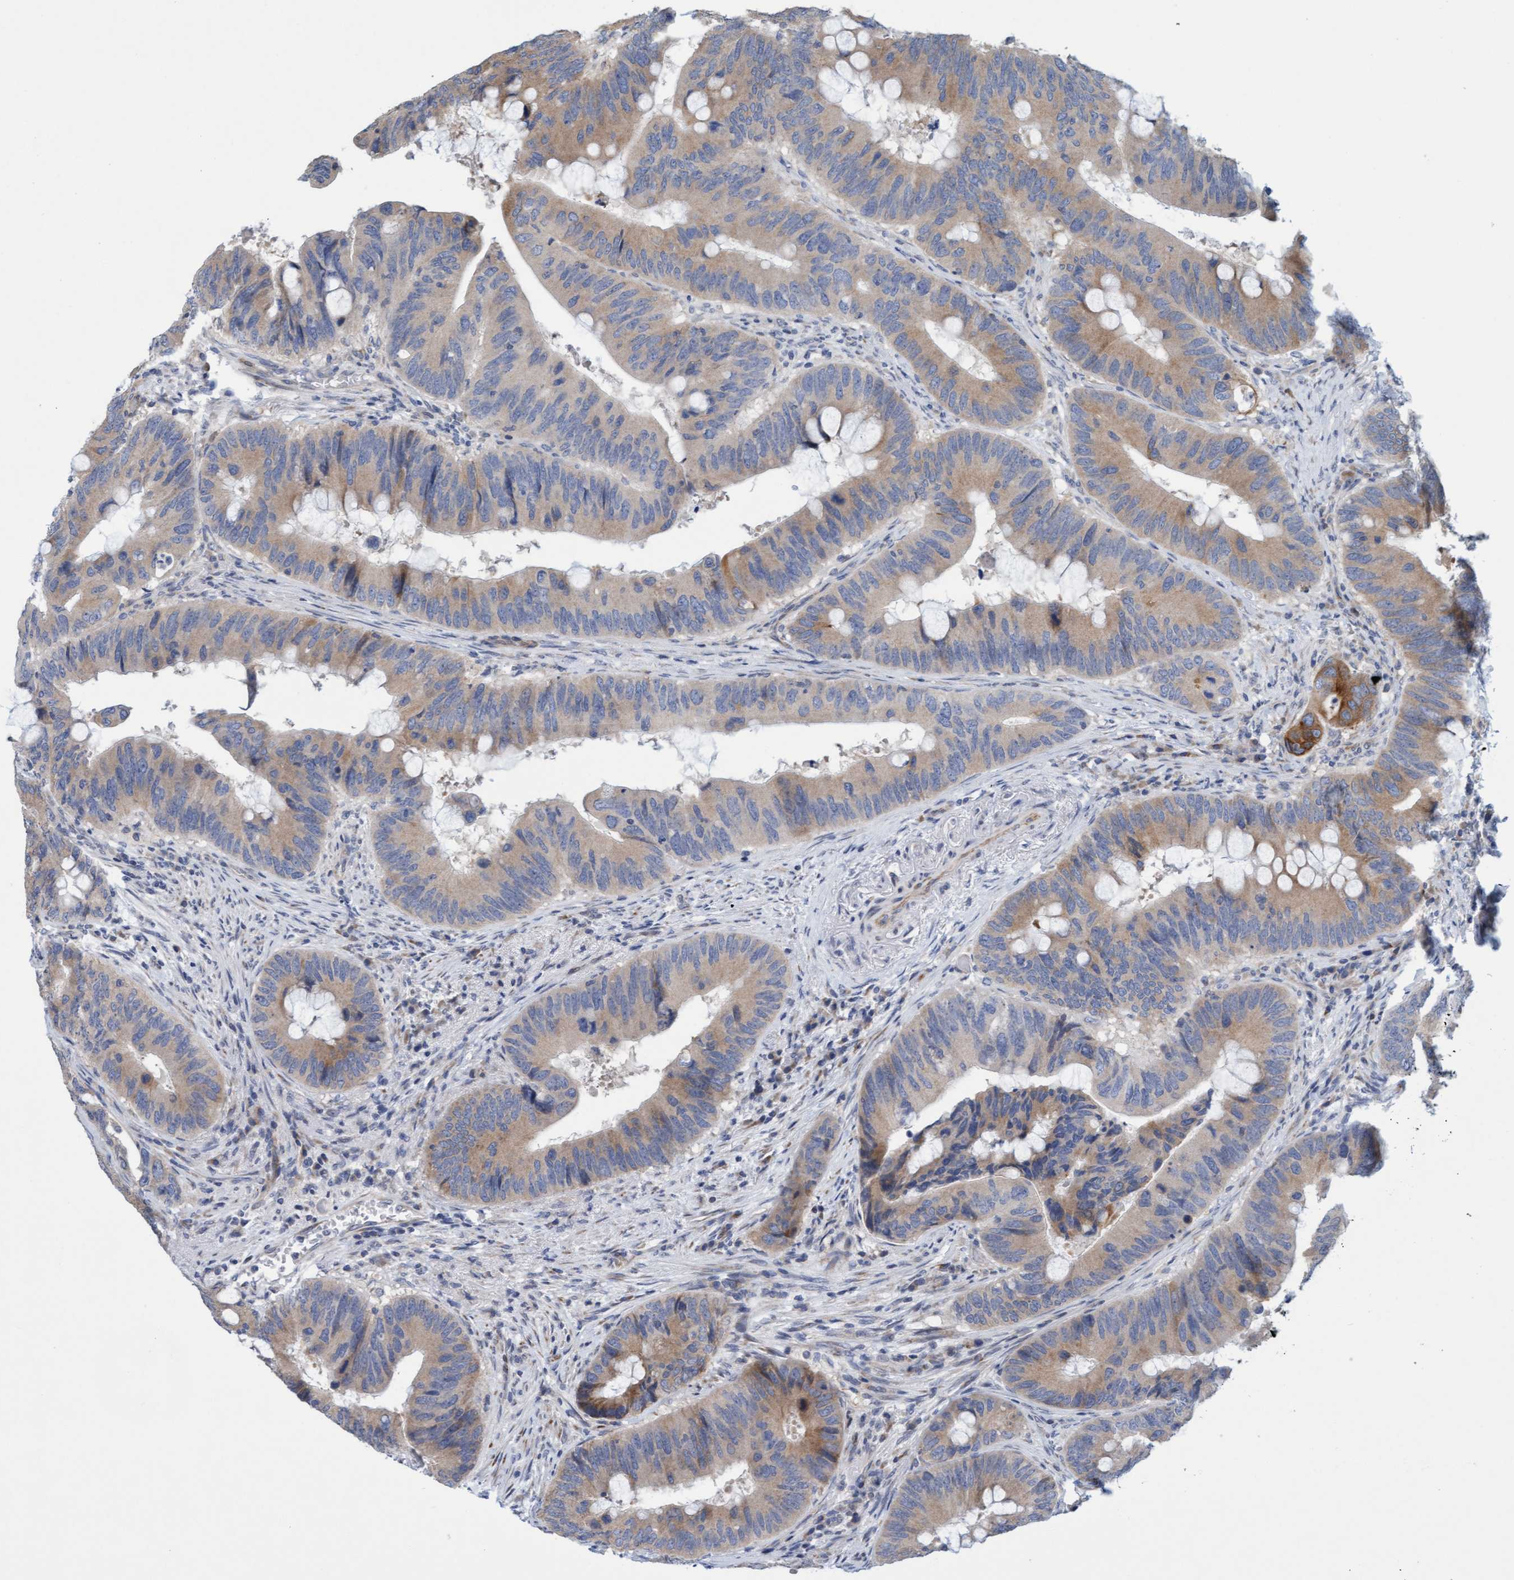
{"staining": {"intensity": "weak", "quantity": ">75%", "location": "cytoplasmic/membranous"}, "tissue": "colorectal cancer", "cell_type": "Tumor cells", "image_type": "cancer", "snomed": [{"axis": "morphology", "description": "Adenocarcinoma, NOS"}, {"axis": "topography", "description": "Colon"}], "caption": "Tumor cells show low levels of weak cytoplasmic/membranous expression in about >75% of cells in colorectal cancer (adenocarcinoma).", "gene": "SLC28A3", "patient": {"sex": "male", "age": 71}}